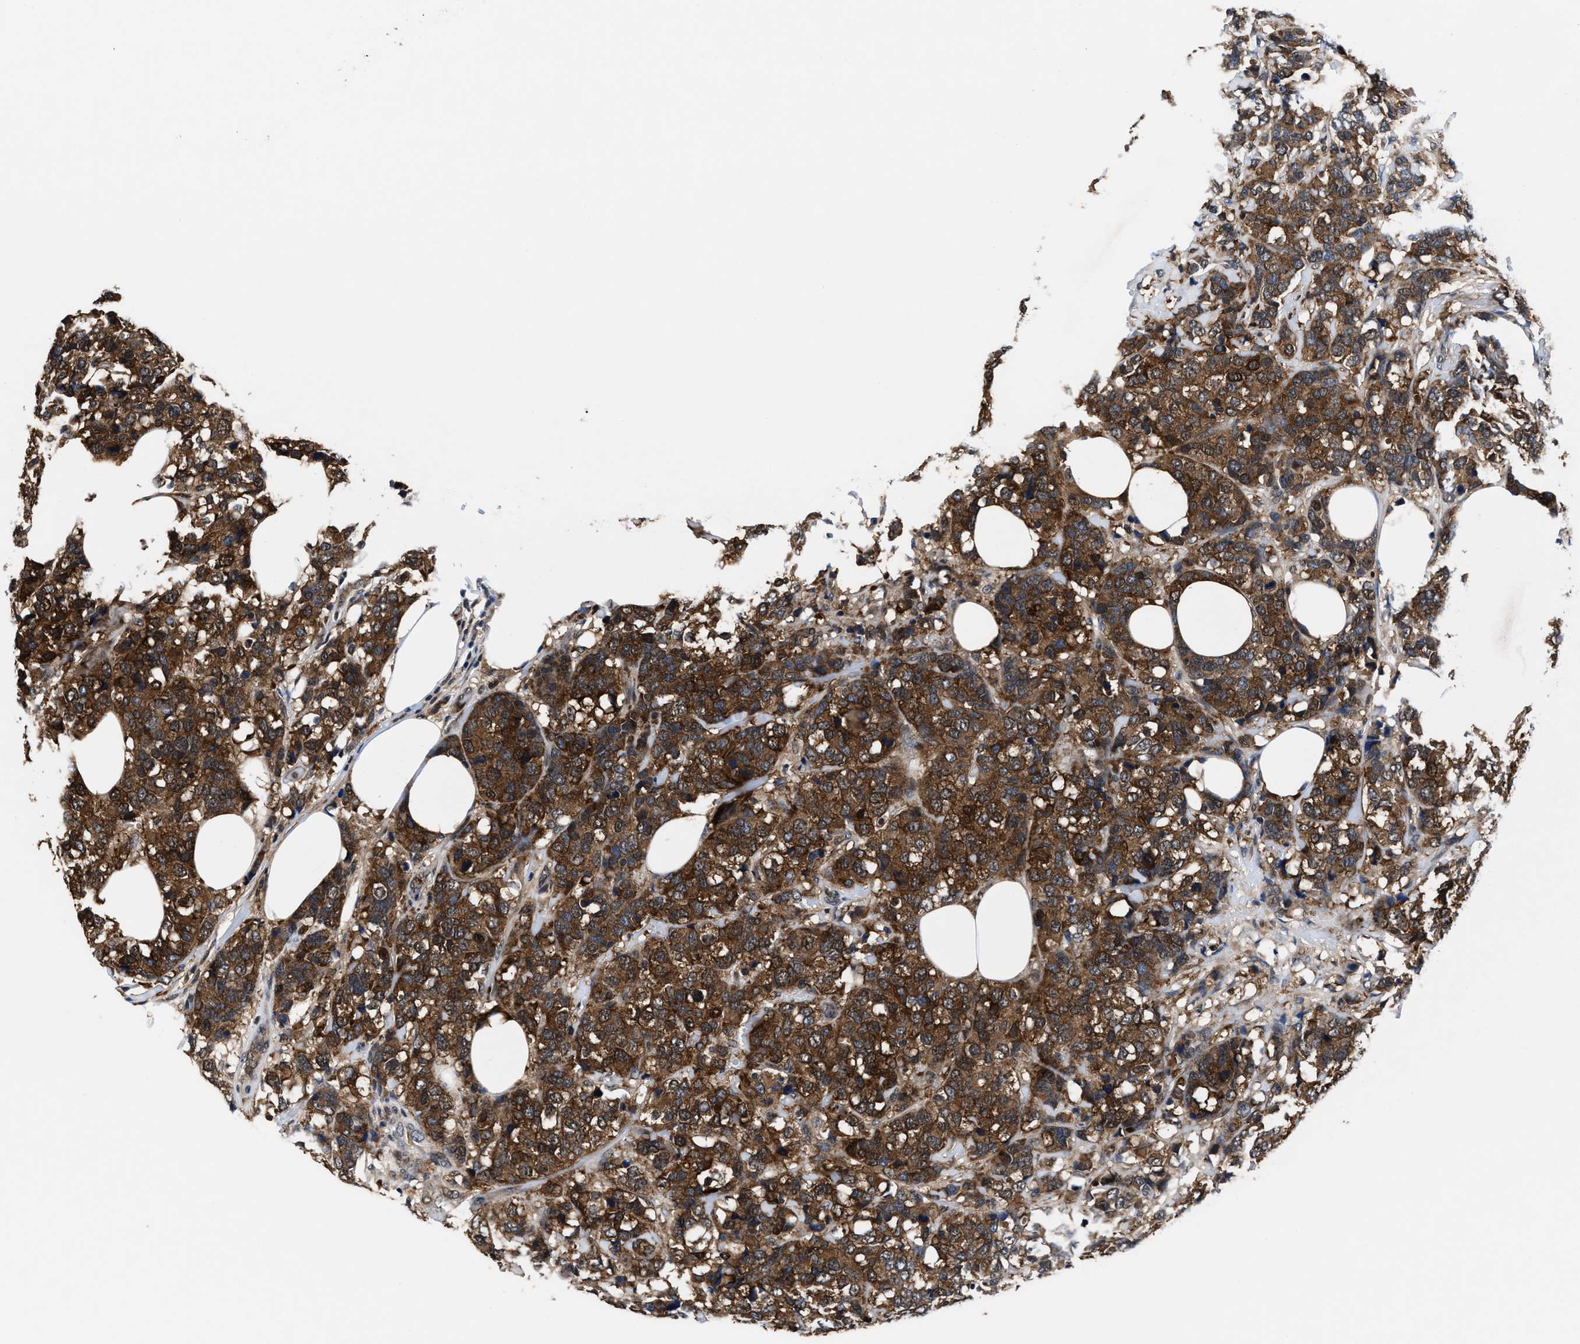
{"staining": {"intensity": "moderate", "quantity": ">75%", "location": "cytoplasmic/membranous"}, "tissue": "breast cancer", "cell_type": "Tumor cells", "image_type": "cancer", "snomed": [{"axis": "morphology", "description": "Lobular carcinoma"}, {"axis": "topography", "description": "Breast"}], "caption": "DAB (3,3'-diaminobenzidine) immunohistochemical staining of human breast cancer displays moderate cytoplasmic/membranous protein expression in about >75% of tumor cells.", "gene": "ACLY", "patient": {"sex": "female", "age": 59}}